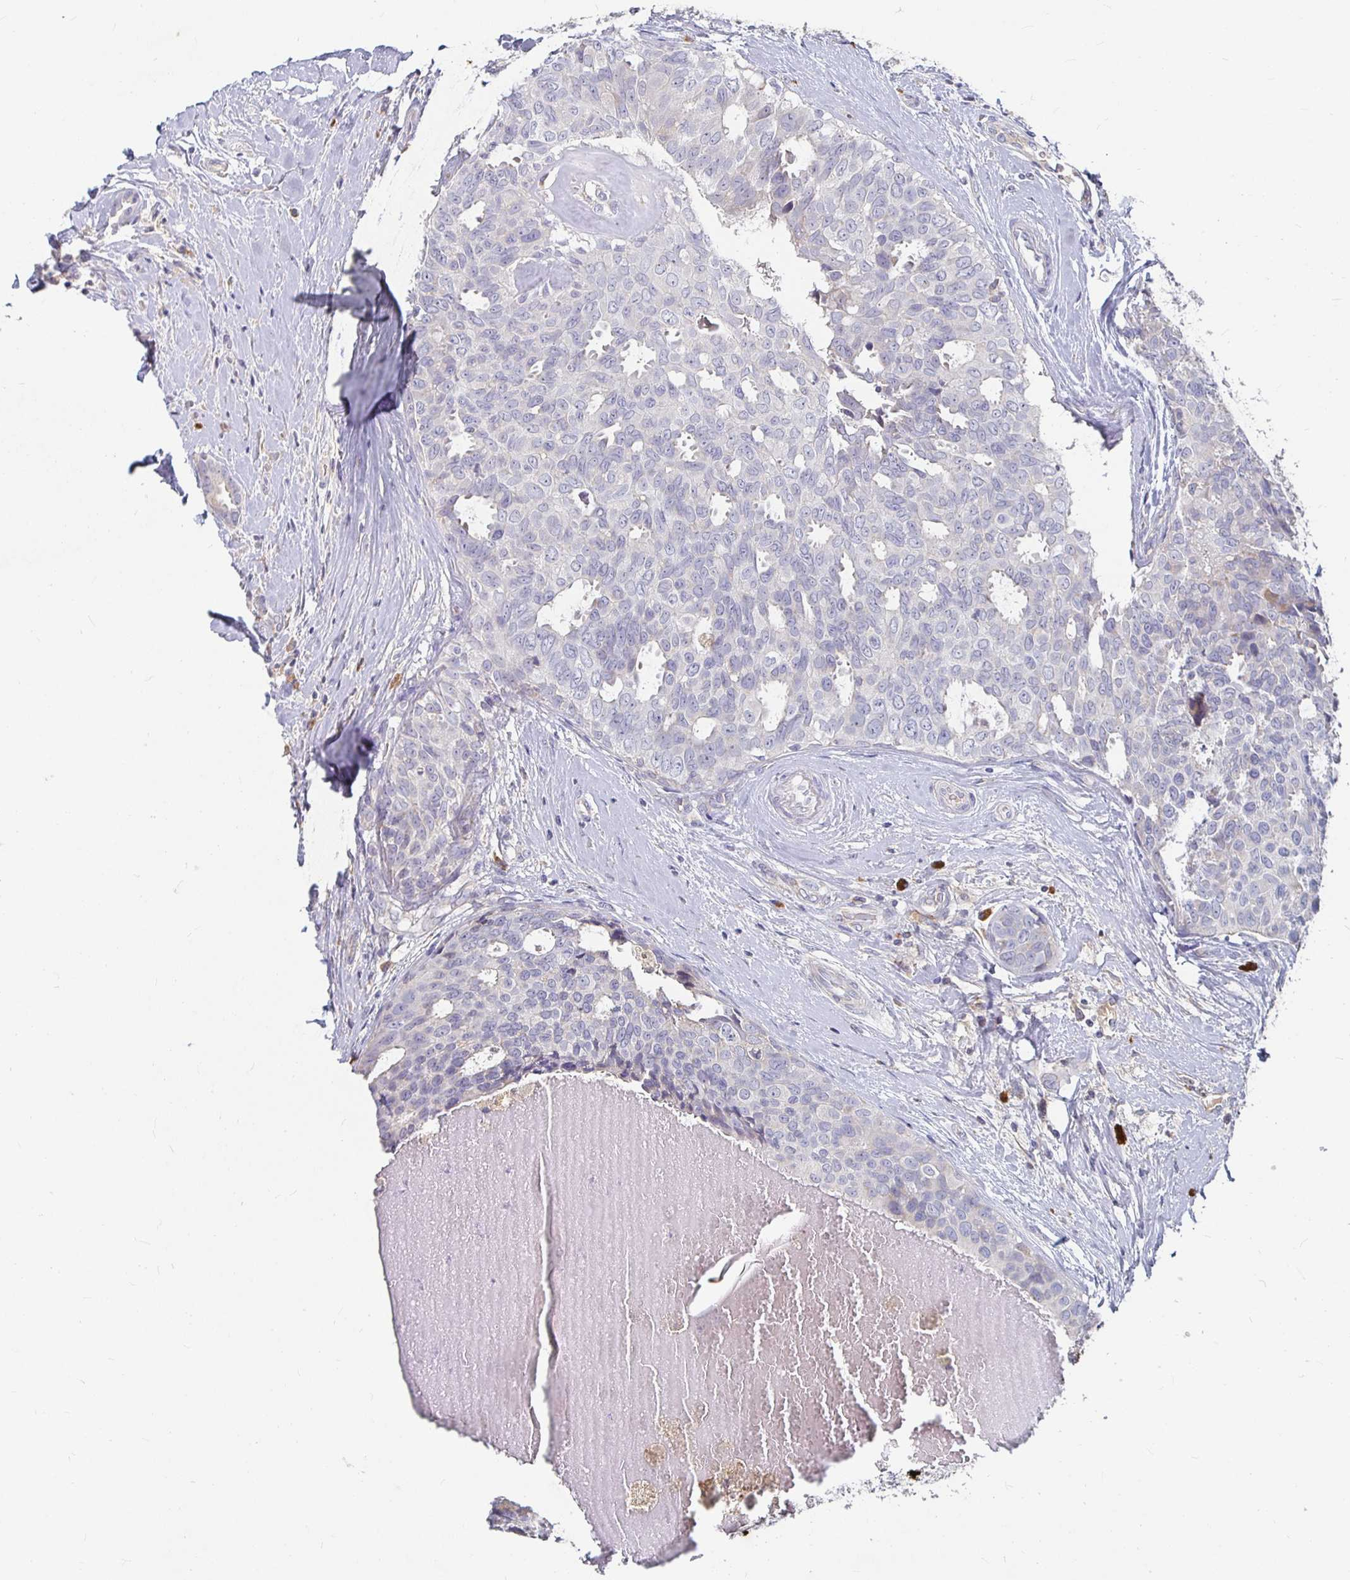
{"staining": {"intensity": "negative", "quantity": "none", "location": "none"}, "tissue": "breast cancer", "cell_type": "Tumor cells", "image_type": "cancer", "snomed": [{"axis": "morphology", "description": "Duct carcinoma"}, {"axis": "topography", "description": "Breast"}], "caption": "A high-resolution micrograph shows immunohistochemistry staining of breast cancer, which displays no significant staining in tumor cells. (DAB immunohistochemistry (IHC) with hematoxylin counter stain).", "gene": "RNF144B", "patient": {"sex": "female", "age": 45}}